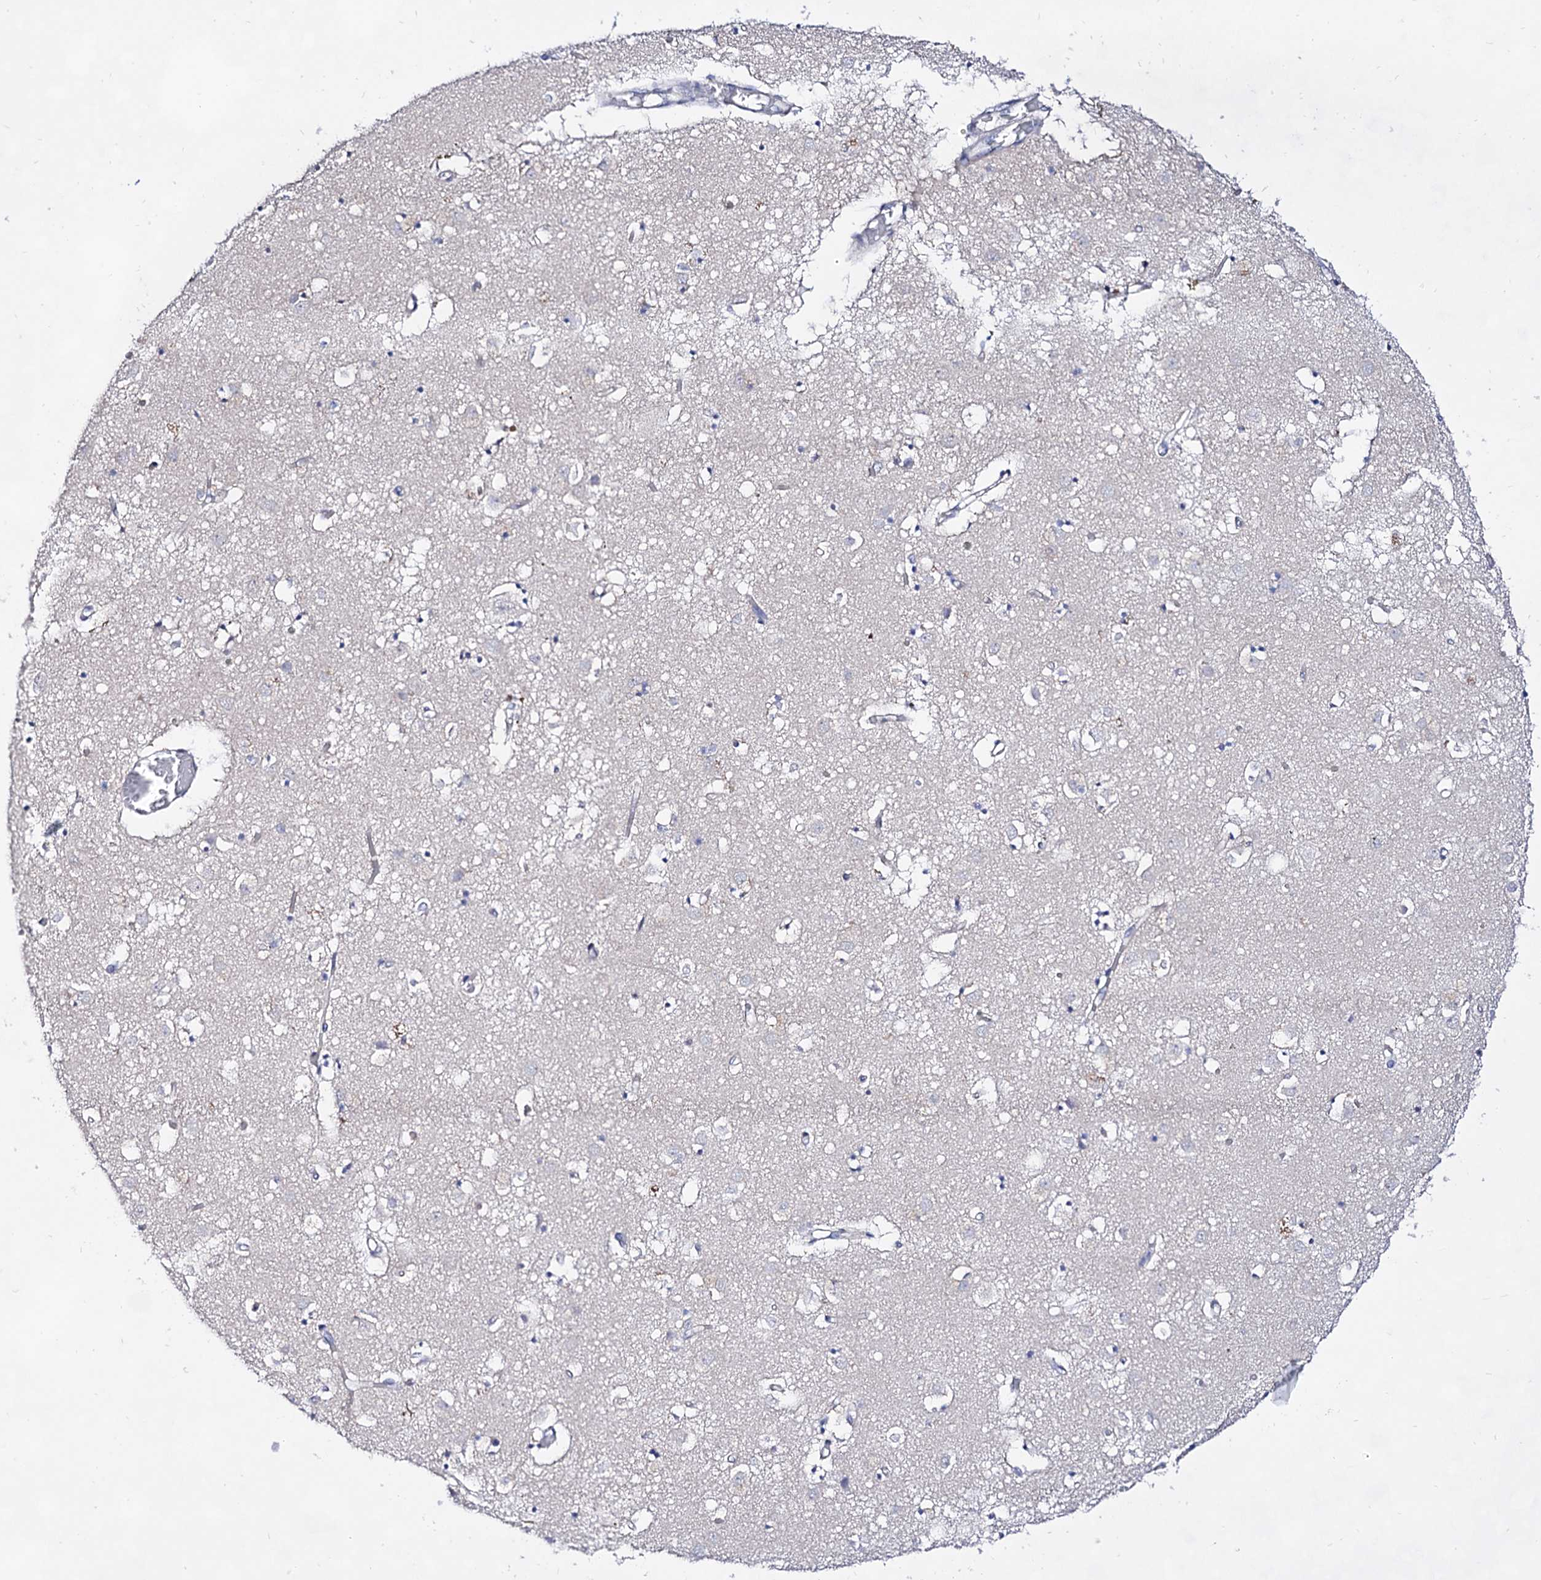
{"staining": {"intensity": "negative", "quantity": "none", "location": "none"}, "tissue": "caudate", "cell_type": "Glial cells", "image_type": "normal", "snomed": [{"axis": "morphology", "description": "Normal tissue, NOS"}, {"axis": "topography", "description": "Lateral ventricle wall"}], "caption": "Immunohistochemical staining of unremarkable caudate displays no significant expression in glial cells. (Immunohistochemistry, brightfield microscopy, high magnification).", "gene": "PLIN1", "patient": {"sex": "male", "age": 70}}